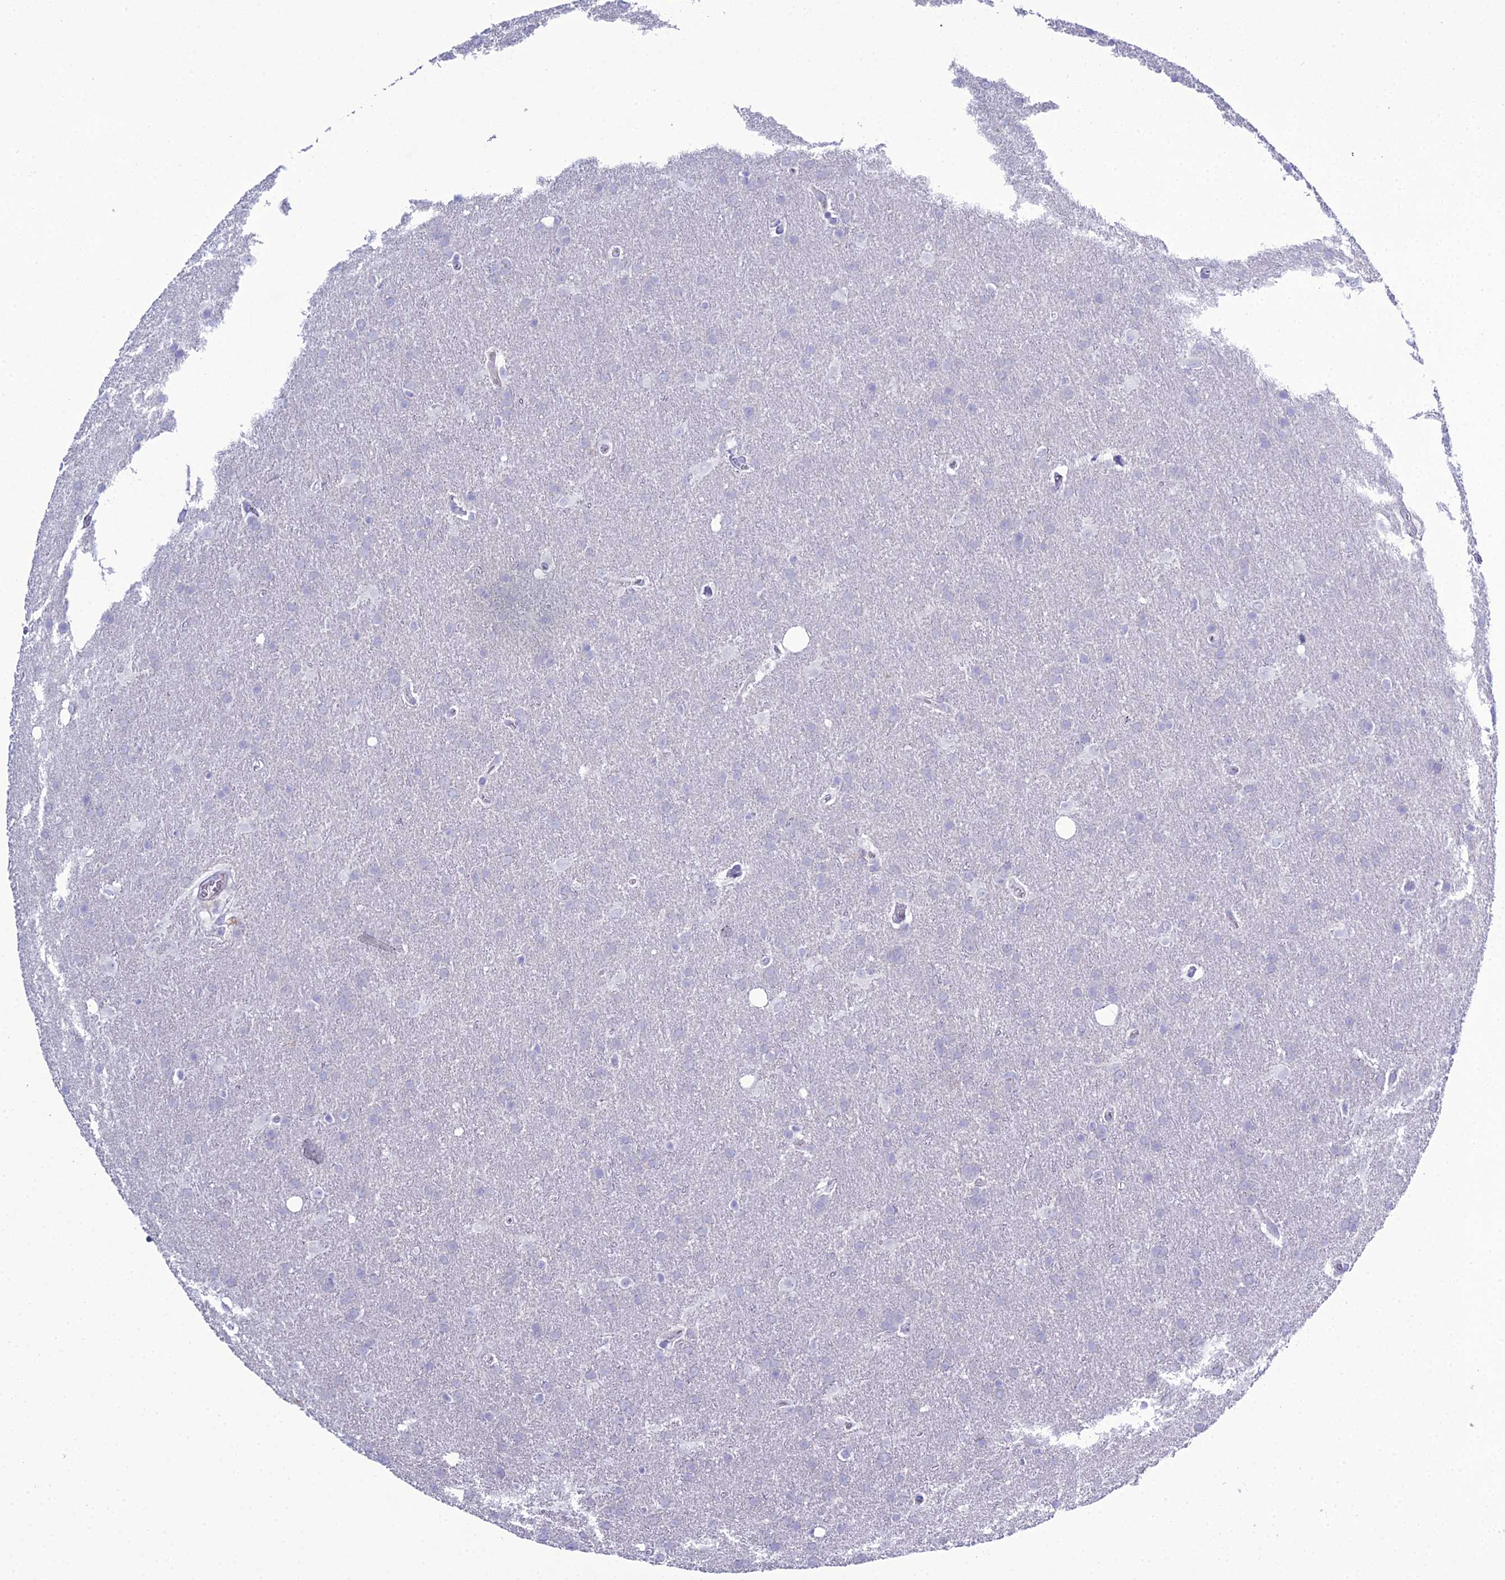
{"staining": {"intensity": "negative", "quantity": "none", "location": "none"}, "tissue": "glioma", "cell_type": "Tumor cells", "image_type": "cancer", "snomed": [{"axis": "morphology", "description": "Glioma, malignant, Low grade"}, {"axis": "topography", "description": "Brain"}], "caption": "Immunohistochemistry of human glioma demonstrates no expression in tumor cells.", "gene": "ACE", "patient": {"sex": "female", "age": 32}}